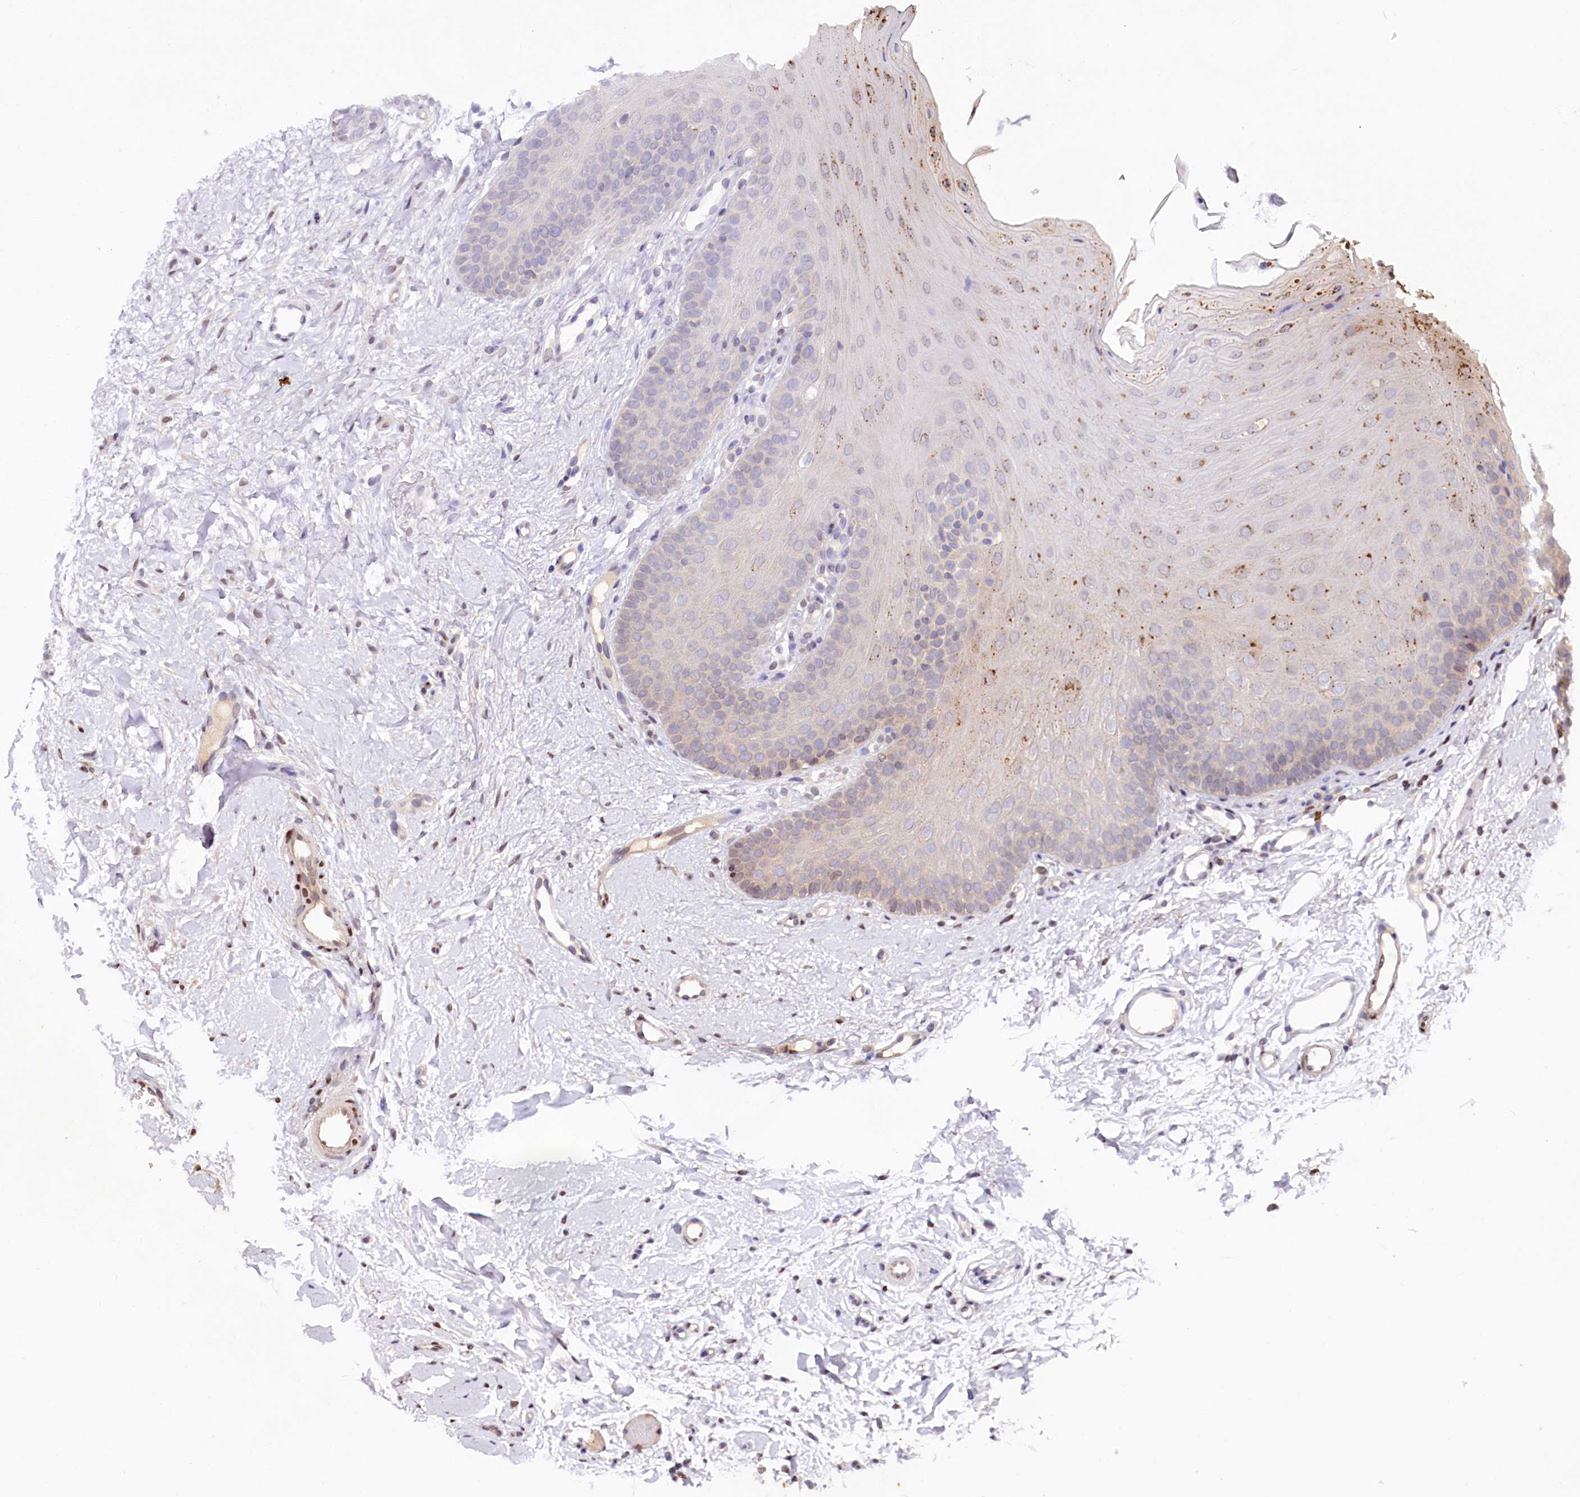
{"staining": {"intensity": "moderate", "quantity": "<25%", "location": "cytoplasmic/membranous"}, "tissue": "oral mucosa", "cell_type": "Squamous epithelial cells", "image_type": "normal", "snomed": [{"axis": "morphology", "description": "Normal tissue, NOS"}, {"axis": "topography", "description": "Oral tissue"}], "caption": "Benign oral mucosa reveals moderate cytoplasmic/membranous expression in about <25% of squamous epithelial cells, visualized by immunohistochemistry. Ihc stains the protein of interest in brown and the nuclei are stained blue.", "gene": "ZFYVE27", "patient": {"sex": "female", "age": 68}}